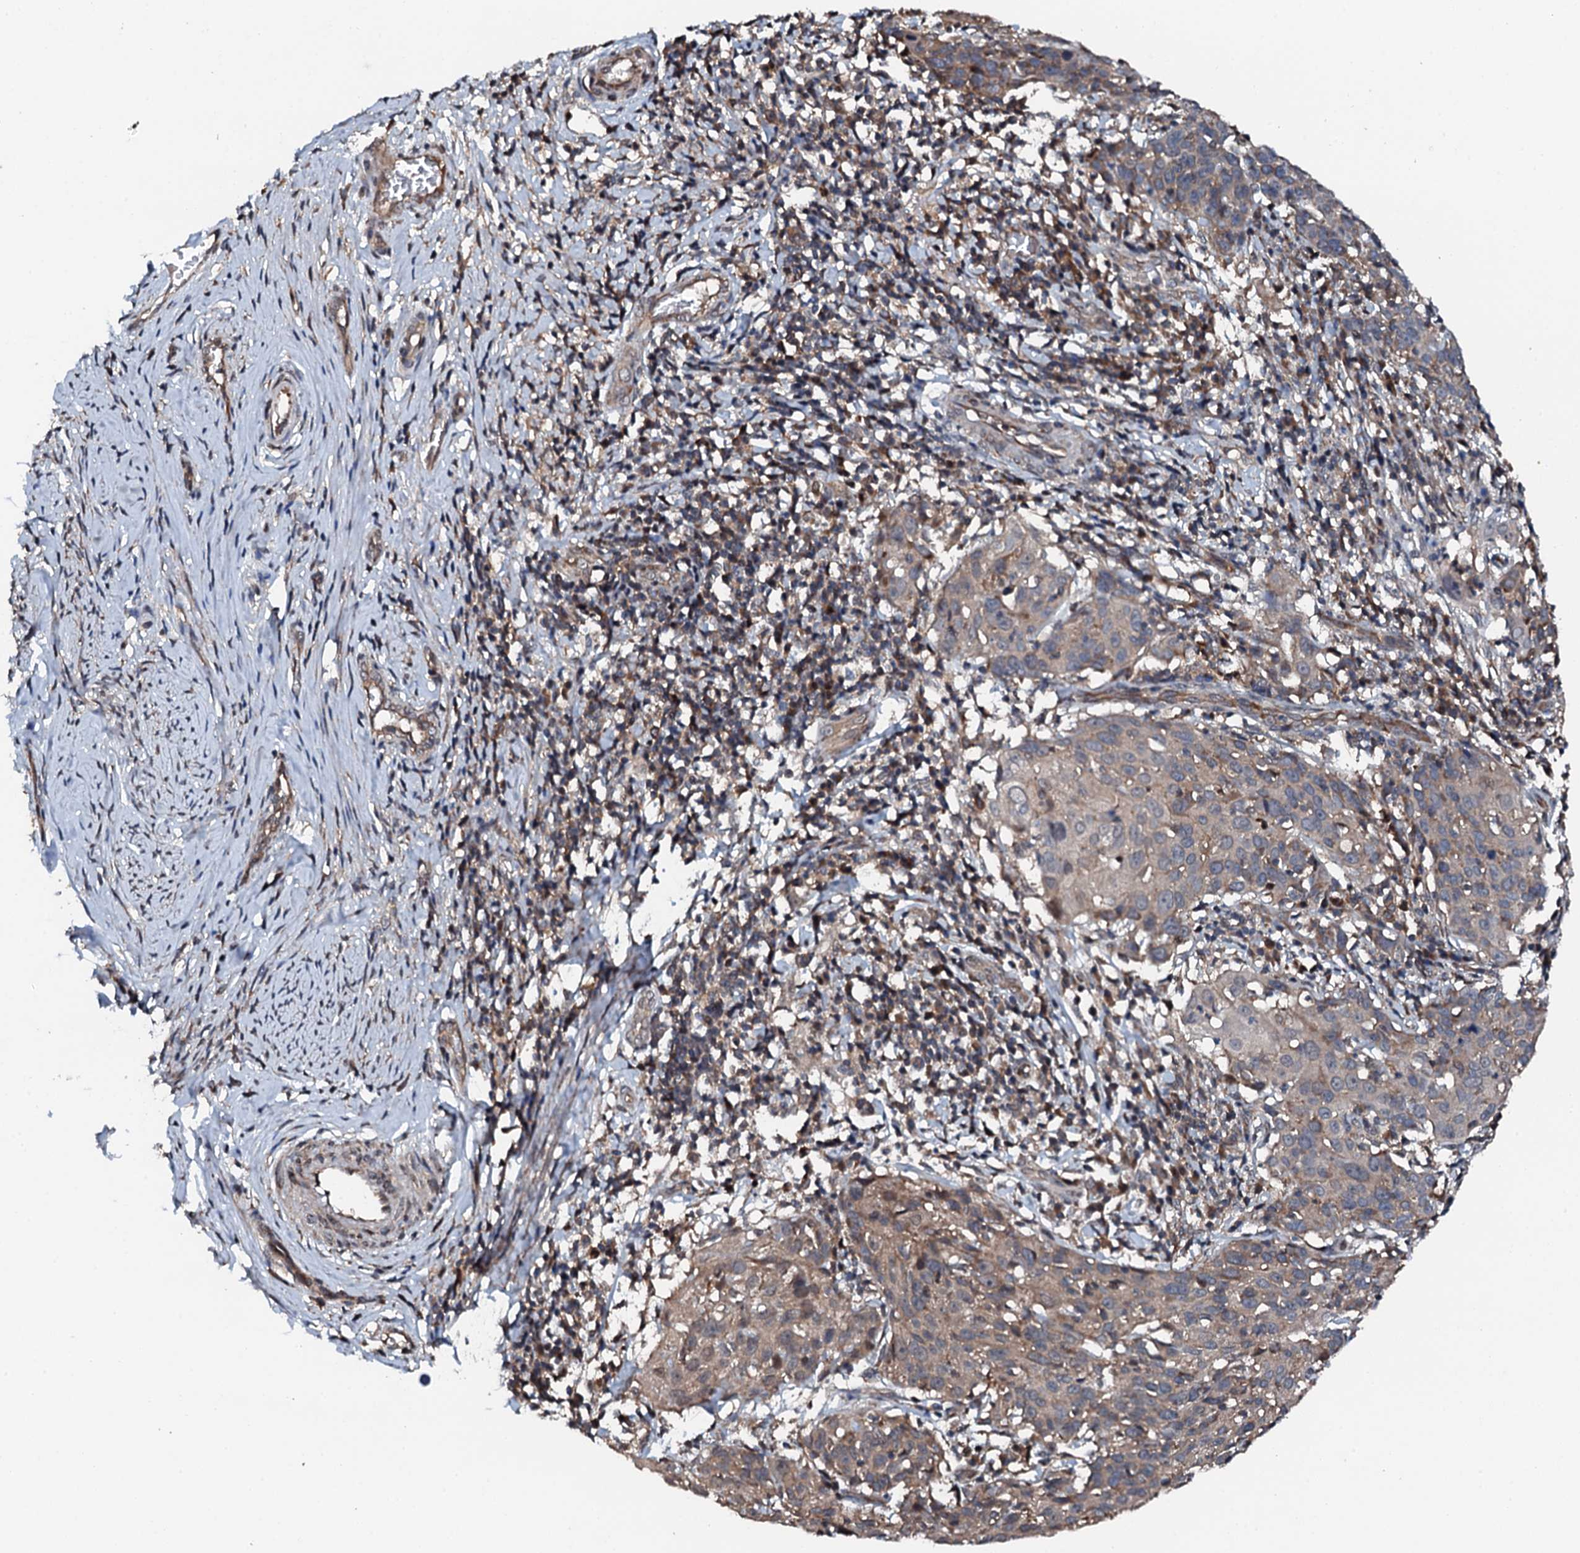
{"staining": {"intensity": "weak", "quantity": "25%-75%", "location": "cytoplasmic/membranous"}, "tissue": "cervical cancer", "cell_type": "Tumor cells", "image_type": "cancer", "snomed": [{"axis": "morphology", "description": "Squamous cell carcinoma, NOS"}, {"axis": "topography", "description": "Cervix"}], "caption": "High-power microscopy captured an immunohistochemistry micrograph of cervical squamous cell carcinoma, revealing weak cytoplasmic/membranous positivity in approximately 25%-75% of tumor cells.", "gene": "FLYWCH1", "patient": {"sex": "female", "age": 50}}